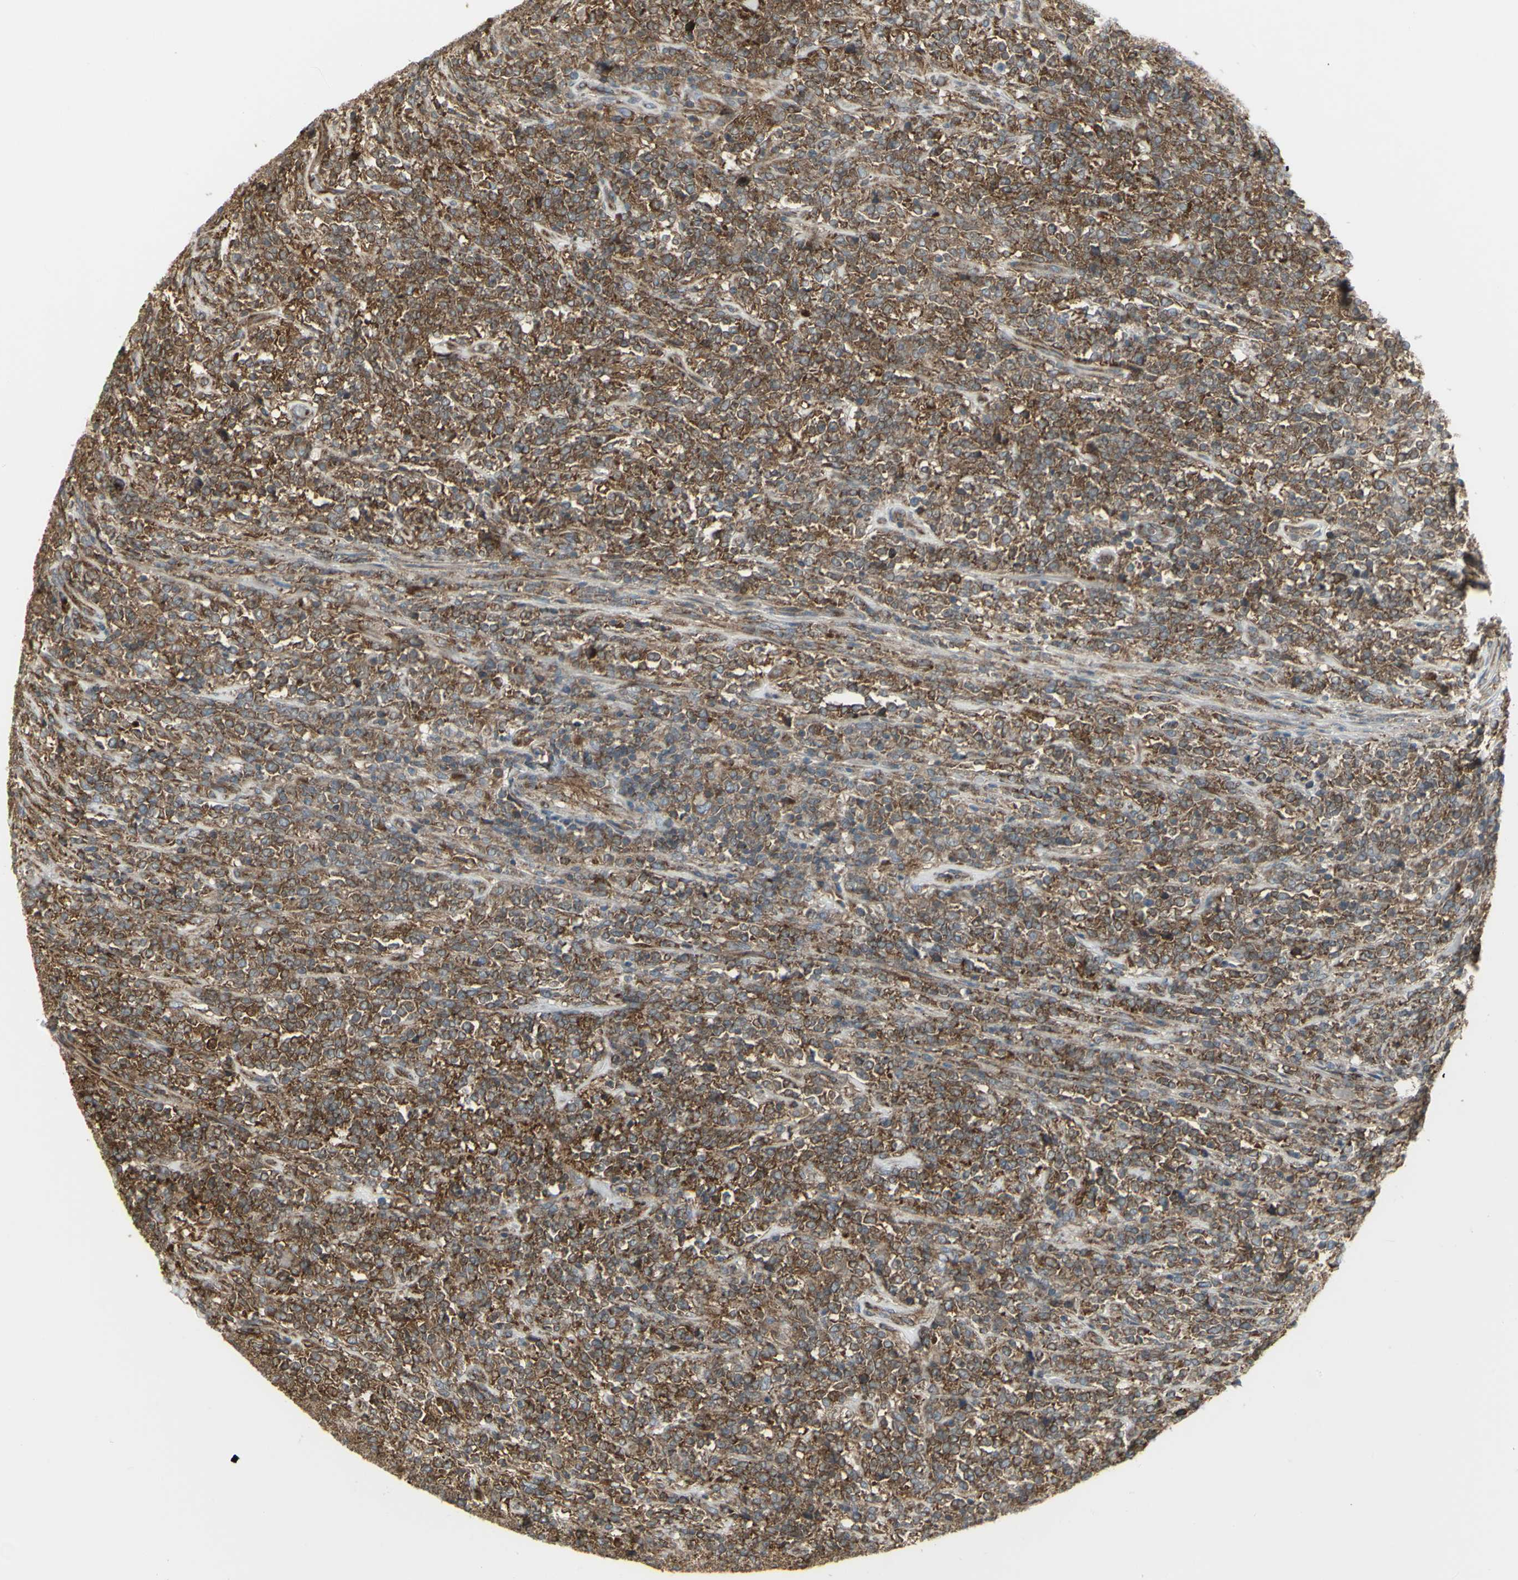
{"staining": {"intensity": "moderate", "quantity": ">75%", "location": "cytoplasmic/membranous"}, "tissue": "lymphoma", "cell_type": "Tumor cells", "image_type": "cancer", "snomed": [{"axis": "morphology", "description": "Malignant lymphoma, non-Hodgkin's type, High grade"}, {"axis": "topography", "description": "Soft tissue"}], "caption": "Immunohistochemistry micrograph of neoplastic tissue: lymphoma stained using IHC demonstrates medium levels of moderate protein expression localized specifically in the cytoplasmic/membranous of tumor cells, appearing as a cytoplasmic/membranous brown color.", "gene": "FKBP3", "patient": {"sex": "male", "age": 18}}